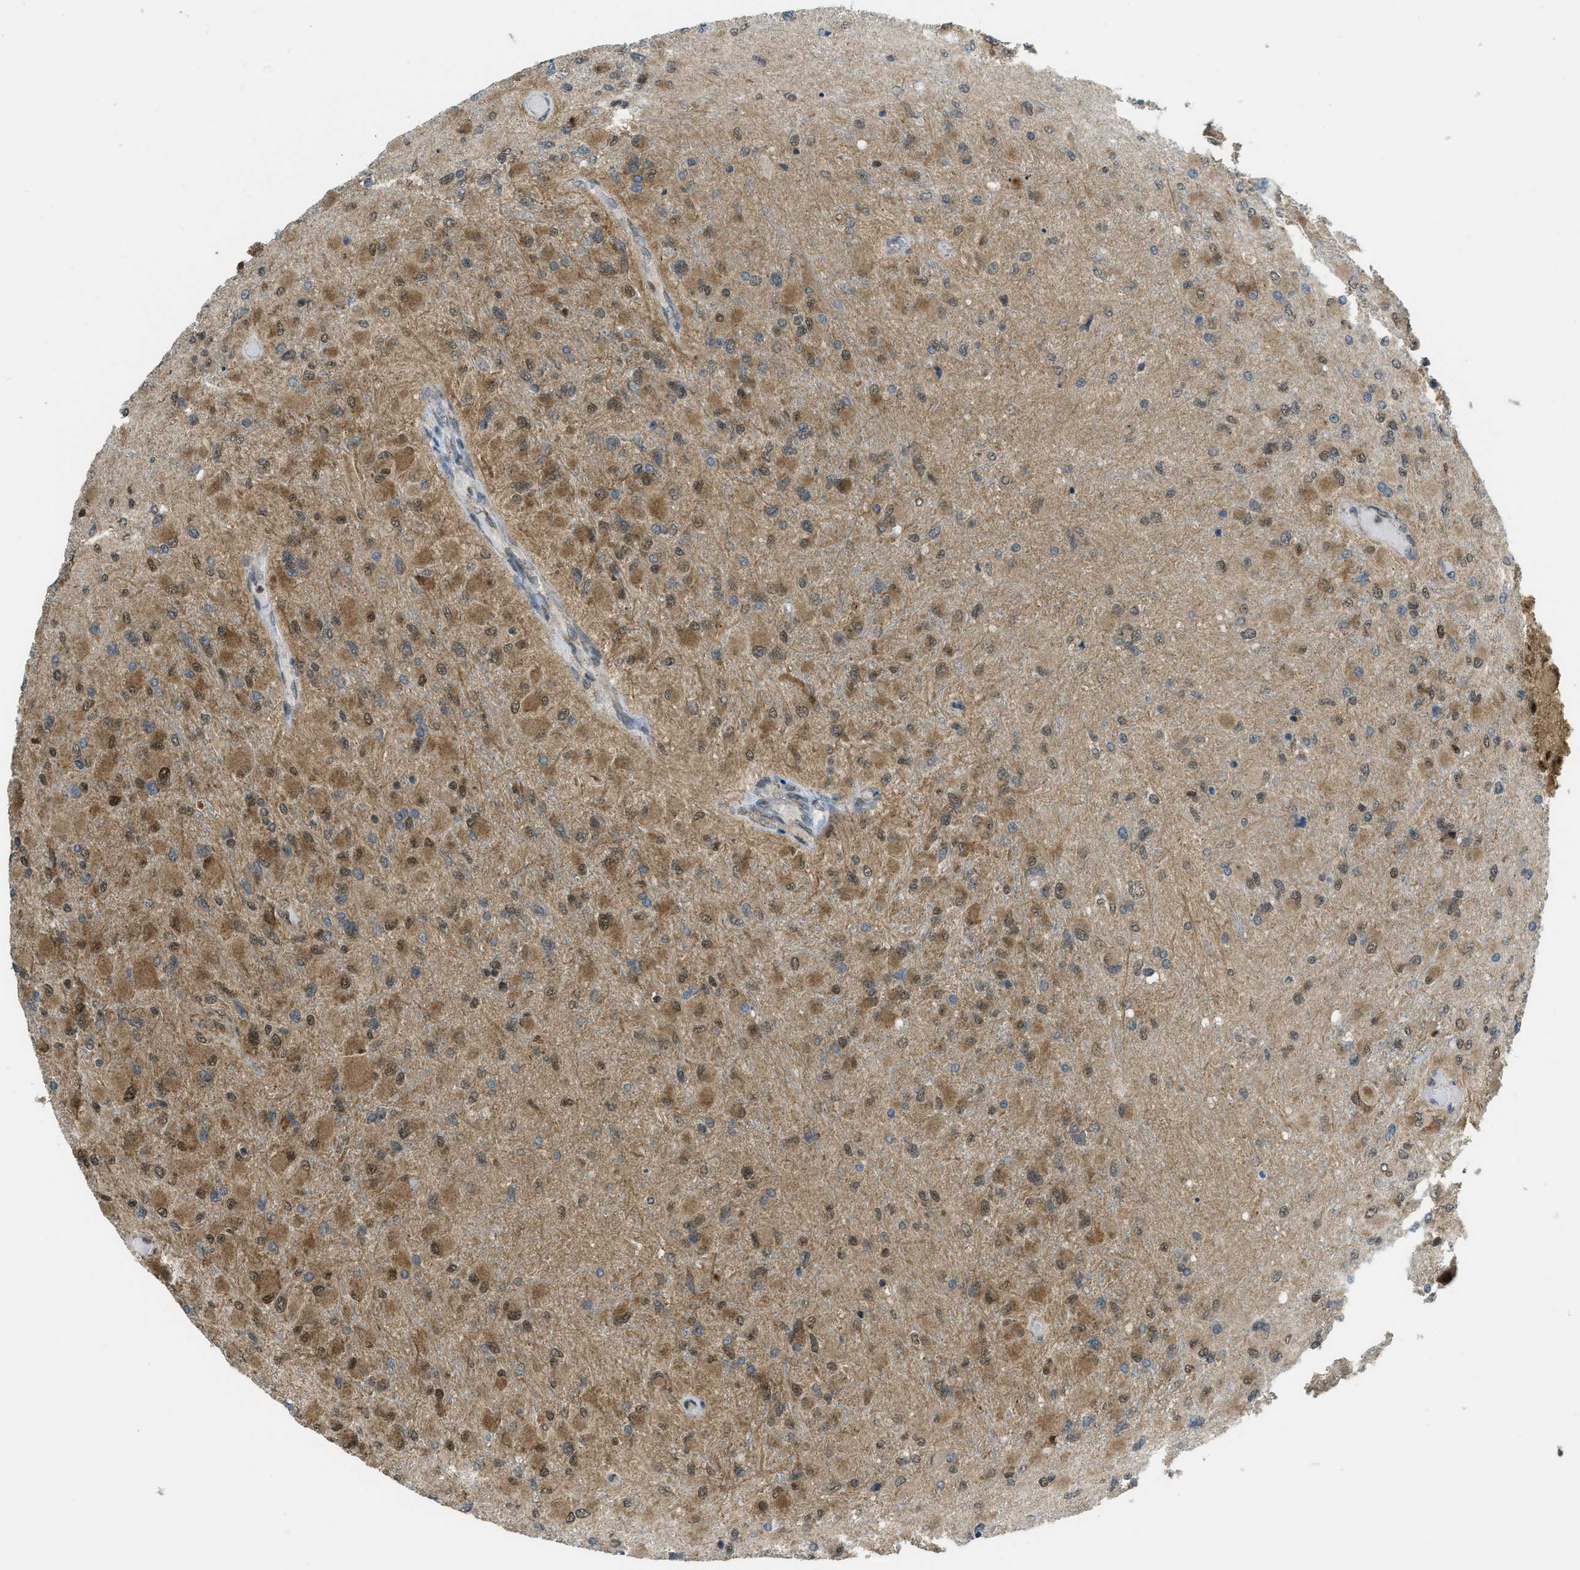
{"staining": {"intensity": "moderate", "quantity": "25%-75%", "location": "cytoplasmic/membranous,nuclear"}, "tissue": "glioma", "cell_type": "Tumor cells", "image_type": "cancer", "snomed": [{"axis": "morphology", "description": "Glioma, malignant, High grade"}, {"axis": "topography", "description": "Cerebral cortex"}], "caption": "There is medium levels of moderate cytoplasmic/membranous and nuclear expression in tumor cells of malignant glioma (high-grade), as demonstrated by immunohistochemical staining (brown color).", "gene": "TNPO1", "patient": {"sex": "female", "age": 36}}